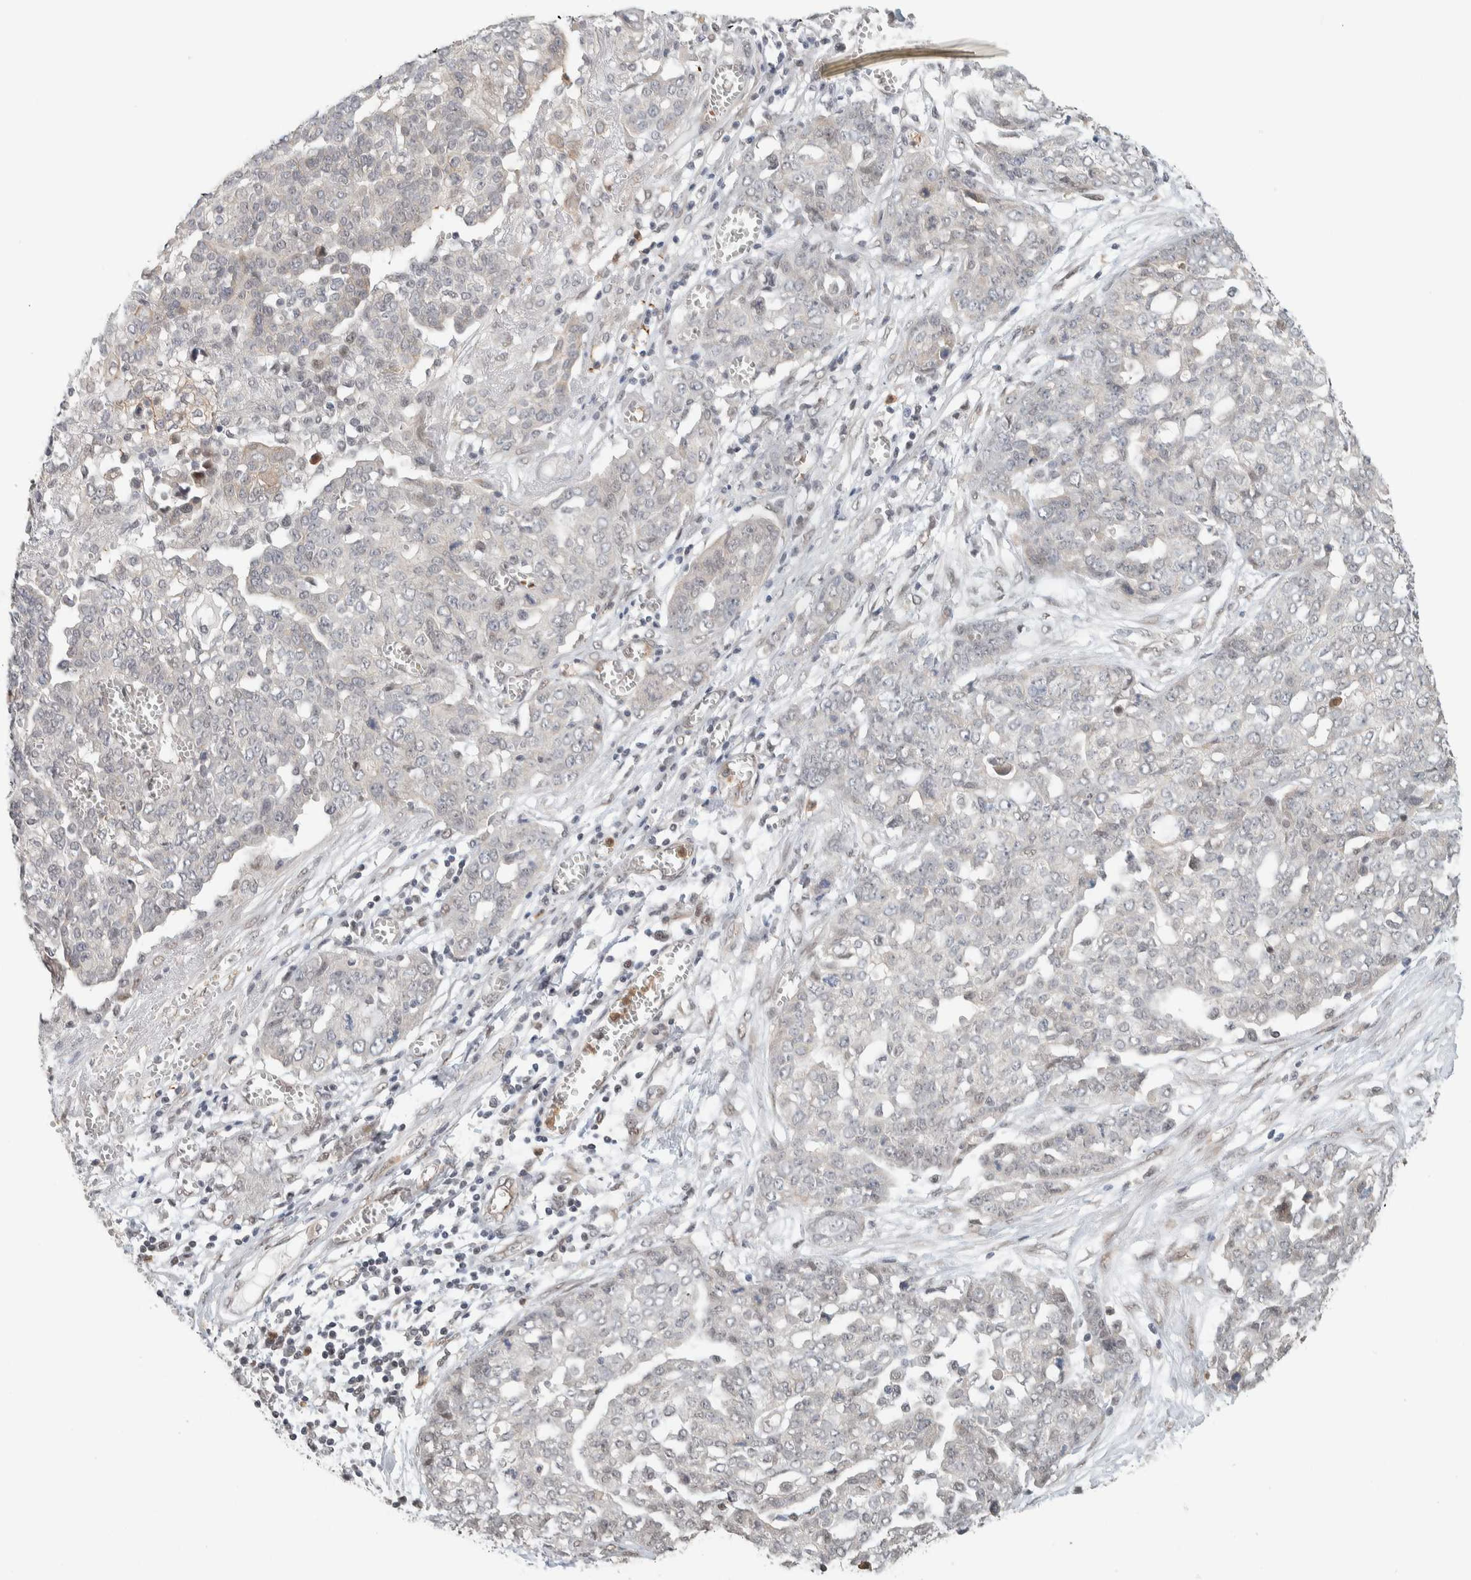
{"staining": {"intensity": "negative", "quantity": "none", "location": "none"}, "tissue": "ovarian cancer", "cell_type": "Tumor cells", "image_type": "cancer", "snomed": [{"axis": "morphology", "description": "Cystadenocarcinoma, serous, NOS"}, {"axis": "topography", "description": "Soft tissue"}, {"axis": "topography", "description": "Ovary"}], "caption": "Tumor cells are negative for brown protein staining in ovarian serous cystadenocarcinoma.", "gene": "ZBTB2", "patient": {"sex": "female", "age": 57}}